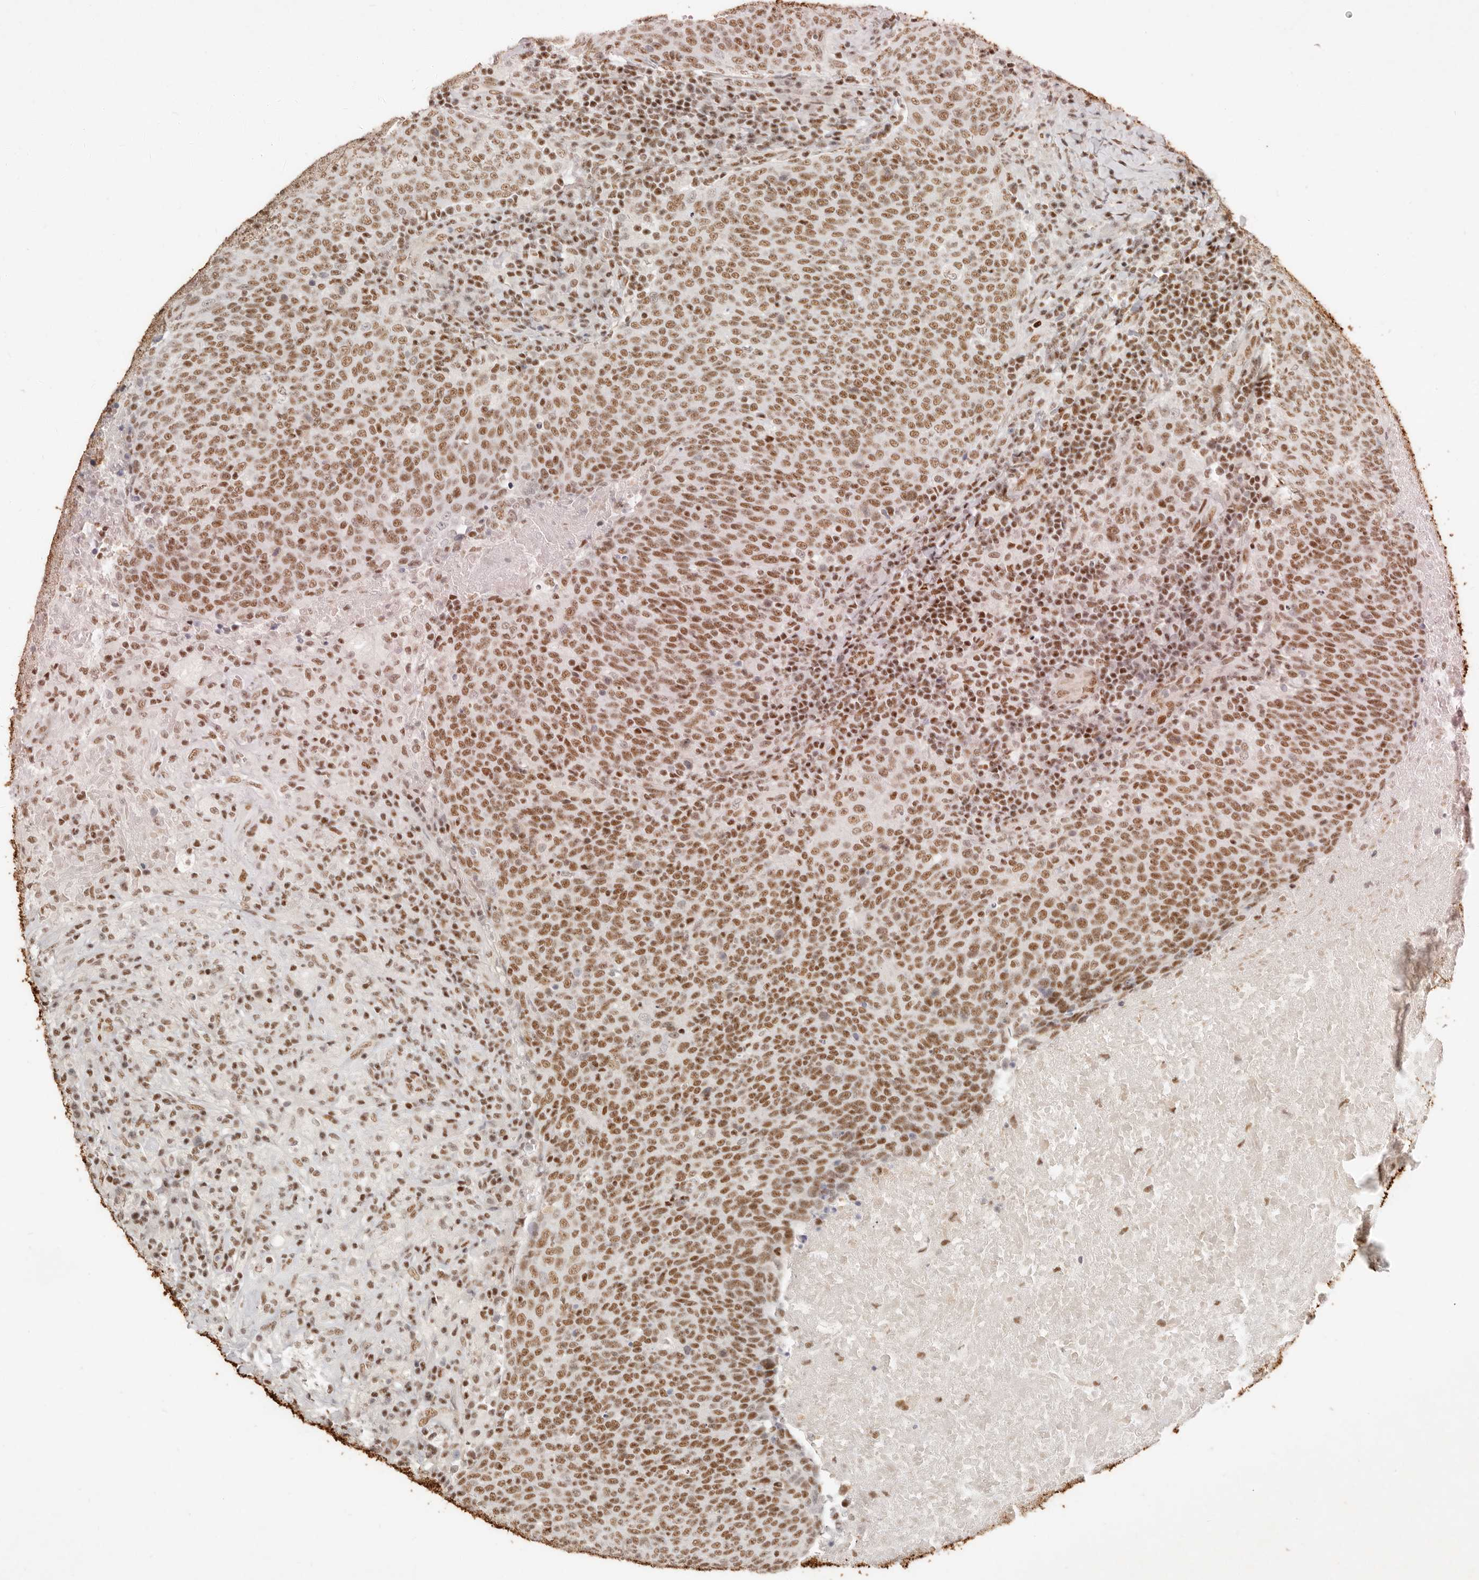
{"staining": {"intensity": "moderate", "quantity": ">75%", "location": "nuclear"}, "tissue": "head and neck cancer", "cell_type": "Tumor cells", "image_type": "cancer", "snomed": [{"axis": "morphology", "description": "Squamous cell carcinoma, NOS"}, {"axis": "morphology", "description": "Squamous cell carcinoma, metastatic, NOS"}, {"axis": "topography", "description": "Lymph node"}, {"axis": "topography", "description": "Head-Neck"}], "caption": "Immunohistochemistry photomicrograph of human head and neck cancer (metastatic squamous cell carcinoma) stained for a protein (brown), which displays medium levels of moderate nuclear positivity in about >75% of tumor cells.", "gene": "GABPA", "patient": {"sex": "male", "age": 62}}